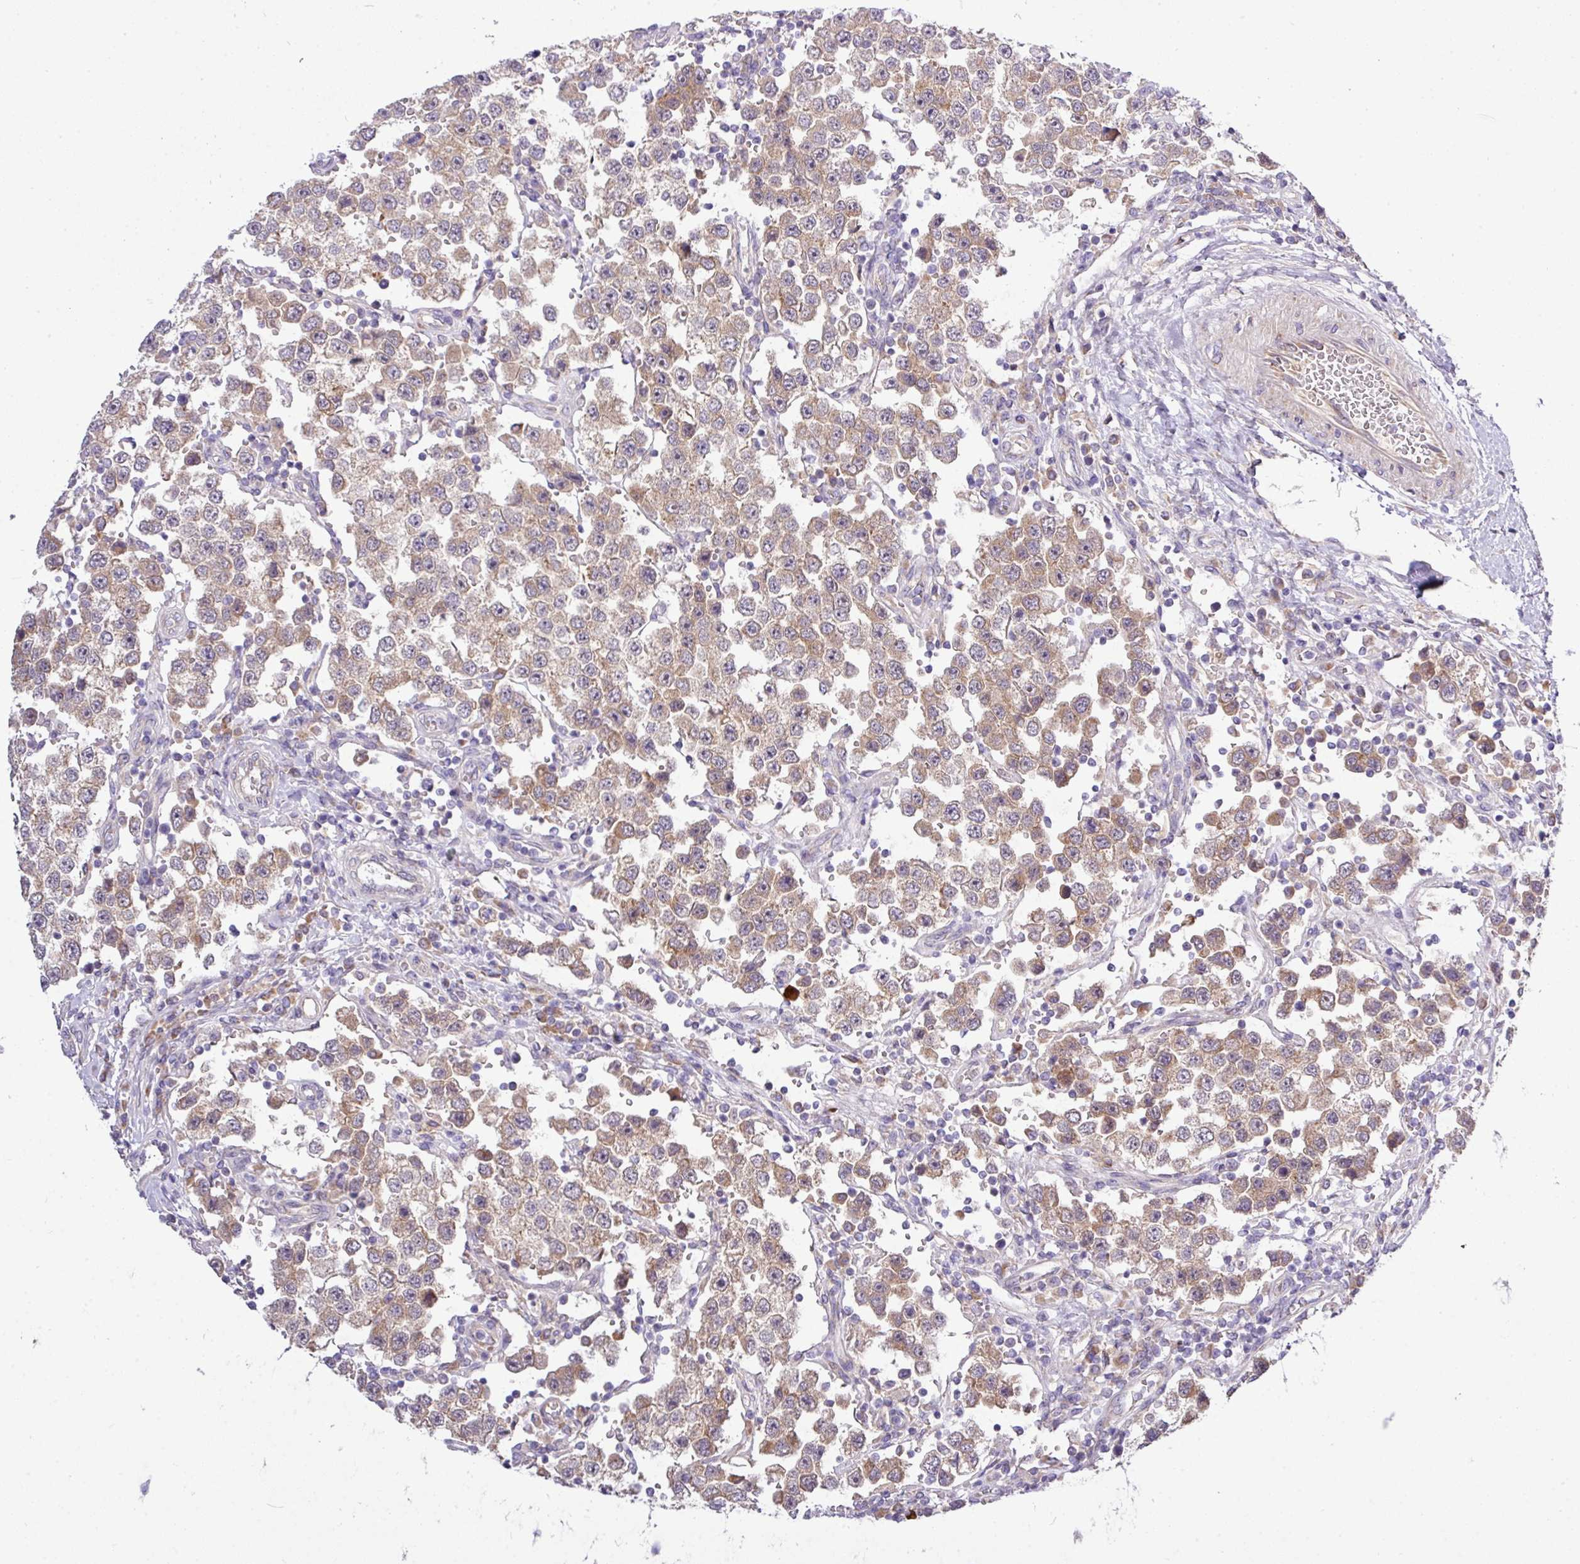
{"staining": {"intensity": "weak", "quantity": ">75%", "location": "cytoplasmic/membranous"}, "tissue": "testis cancer", "cell_type": "Tumor cells", "image_type": "cancer", "snomed": [{"axis": "morphology", "description": "Seminoma, NOS"}, {"axis": "topography", "description": "Testis"}], "caption": "DAB (3,3'-diaminobenzidine) immunohistochemical staining of testis cancer reveals weak cytoplasmic/membranous protein expression in about >75% of tumor cells.", "gene": "TM2D2", "patient": {"sex": "male", "age": 37}}